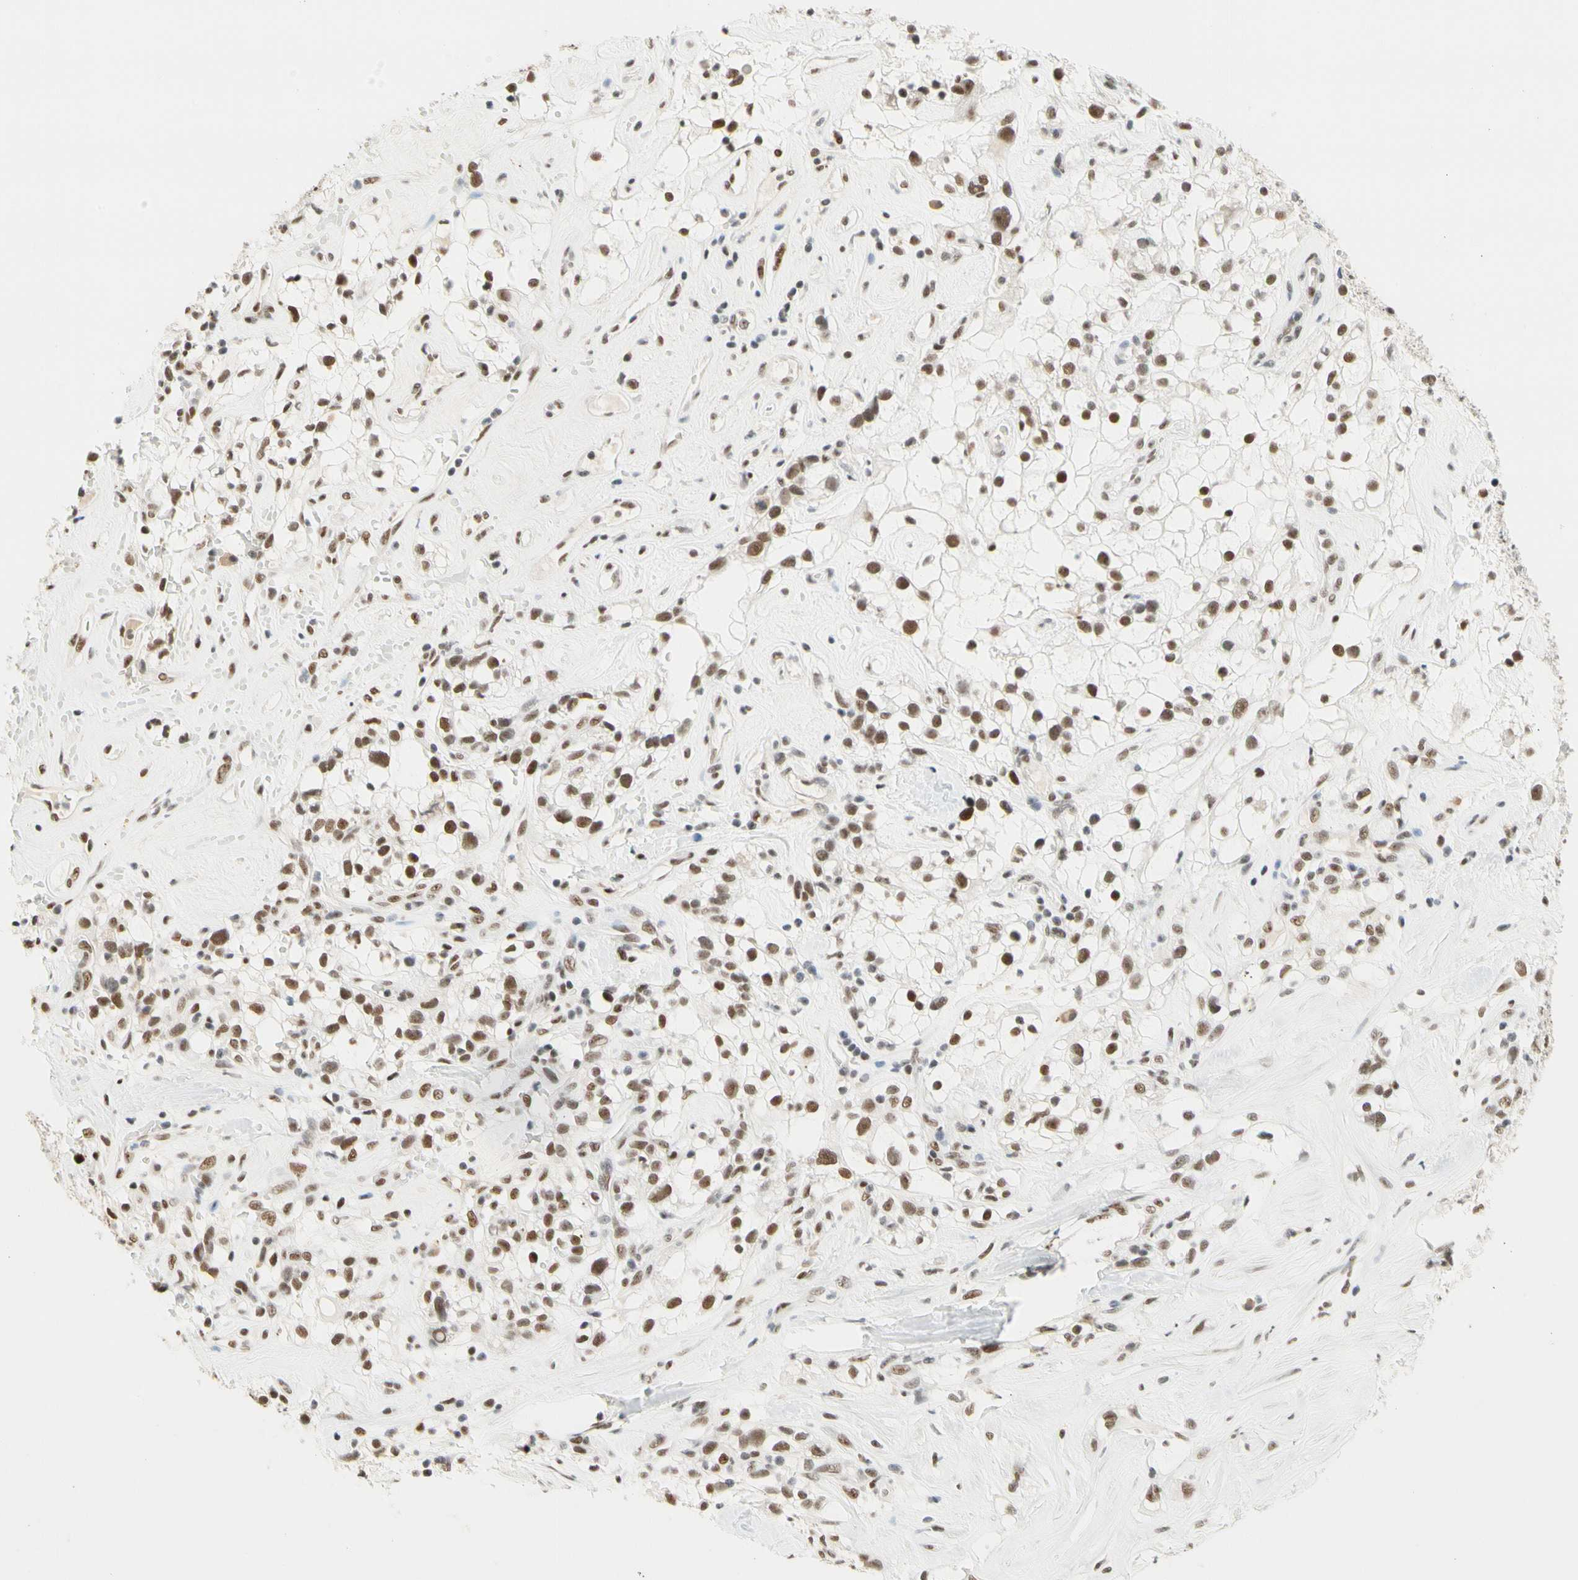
{"staining": {"intensity": "moderate", "quantity": ">75%", "location": "nuclear"}, "tissue": "renal cancer", "cell_type": "Tumor cells", "image_type": "cancer", "snomed": [{"axis": "morphology", "description": "Adenocarcinoma, NOS"}, {"axis": "topography", "description": "Kidney"}], "caption": "Human adenocarcinoma (renal) stained with a brown dye demonstrates moderate nuclear positive expression in approximately >75% of tumor cells.", "gene": "ZSCAN16", "patient": {"sex": "female", "age": 60}}